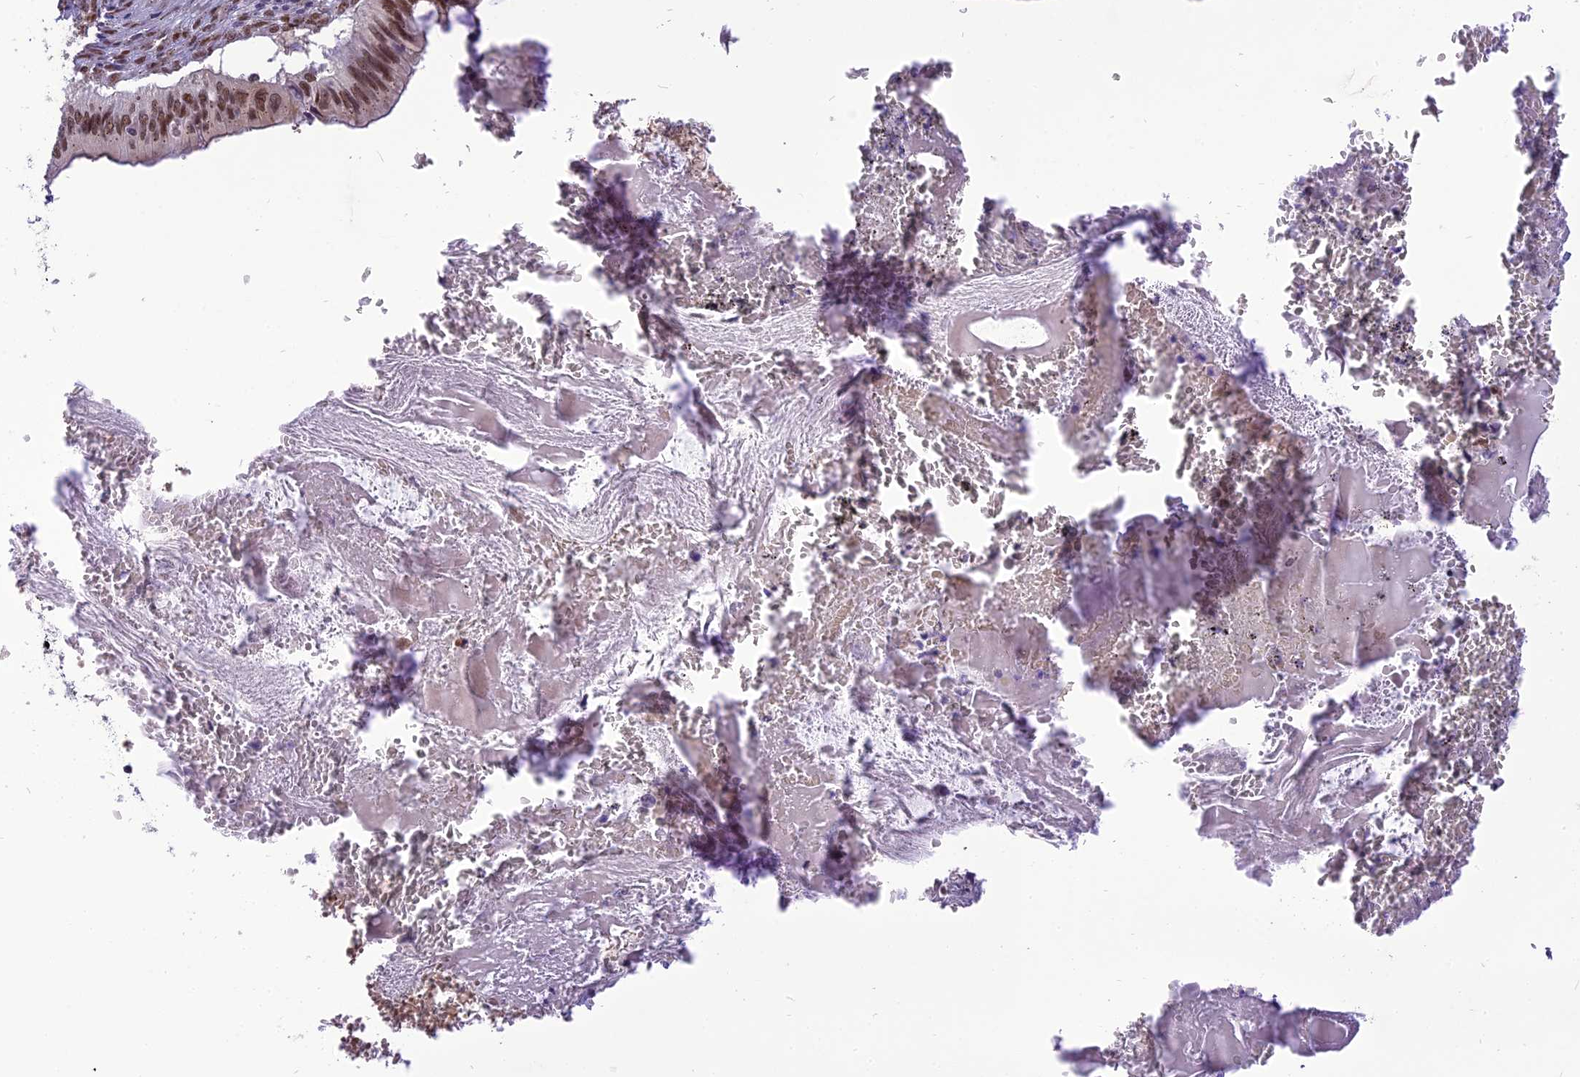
{"staining": {"intensity": "strong", "quantity": ">75%", "location": "nuclear"}, "tissue": "cervical cancer", "cell_type": "Tumor cells", "image_type": "cancer", "snomed": [{"axis": "morphology", "description": "Adenocarcinoma, NOS"}, {"axis": "topography", "description": "Cervix"}], "caption": "Immunohistochemical staining of cervical cancer shows high levels of strong nuclear positivity in about >75% of tumor cells.", "gene": "IRF2BP1", "patient": {"sex": "female", "age": 42}}